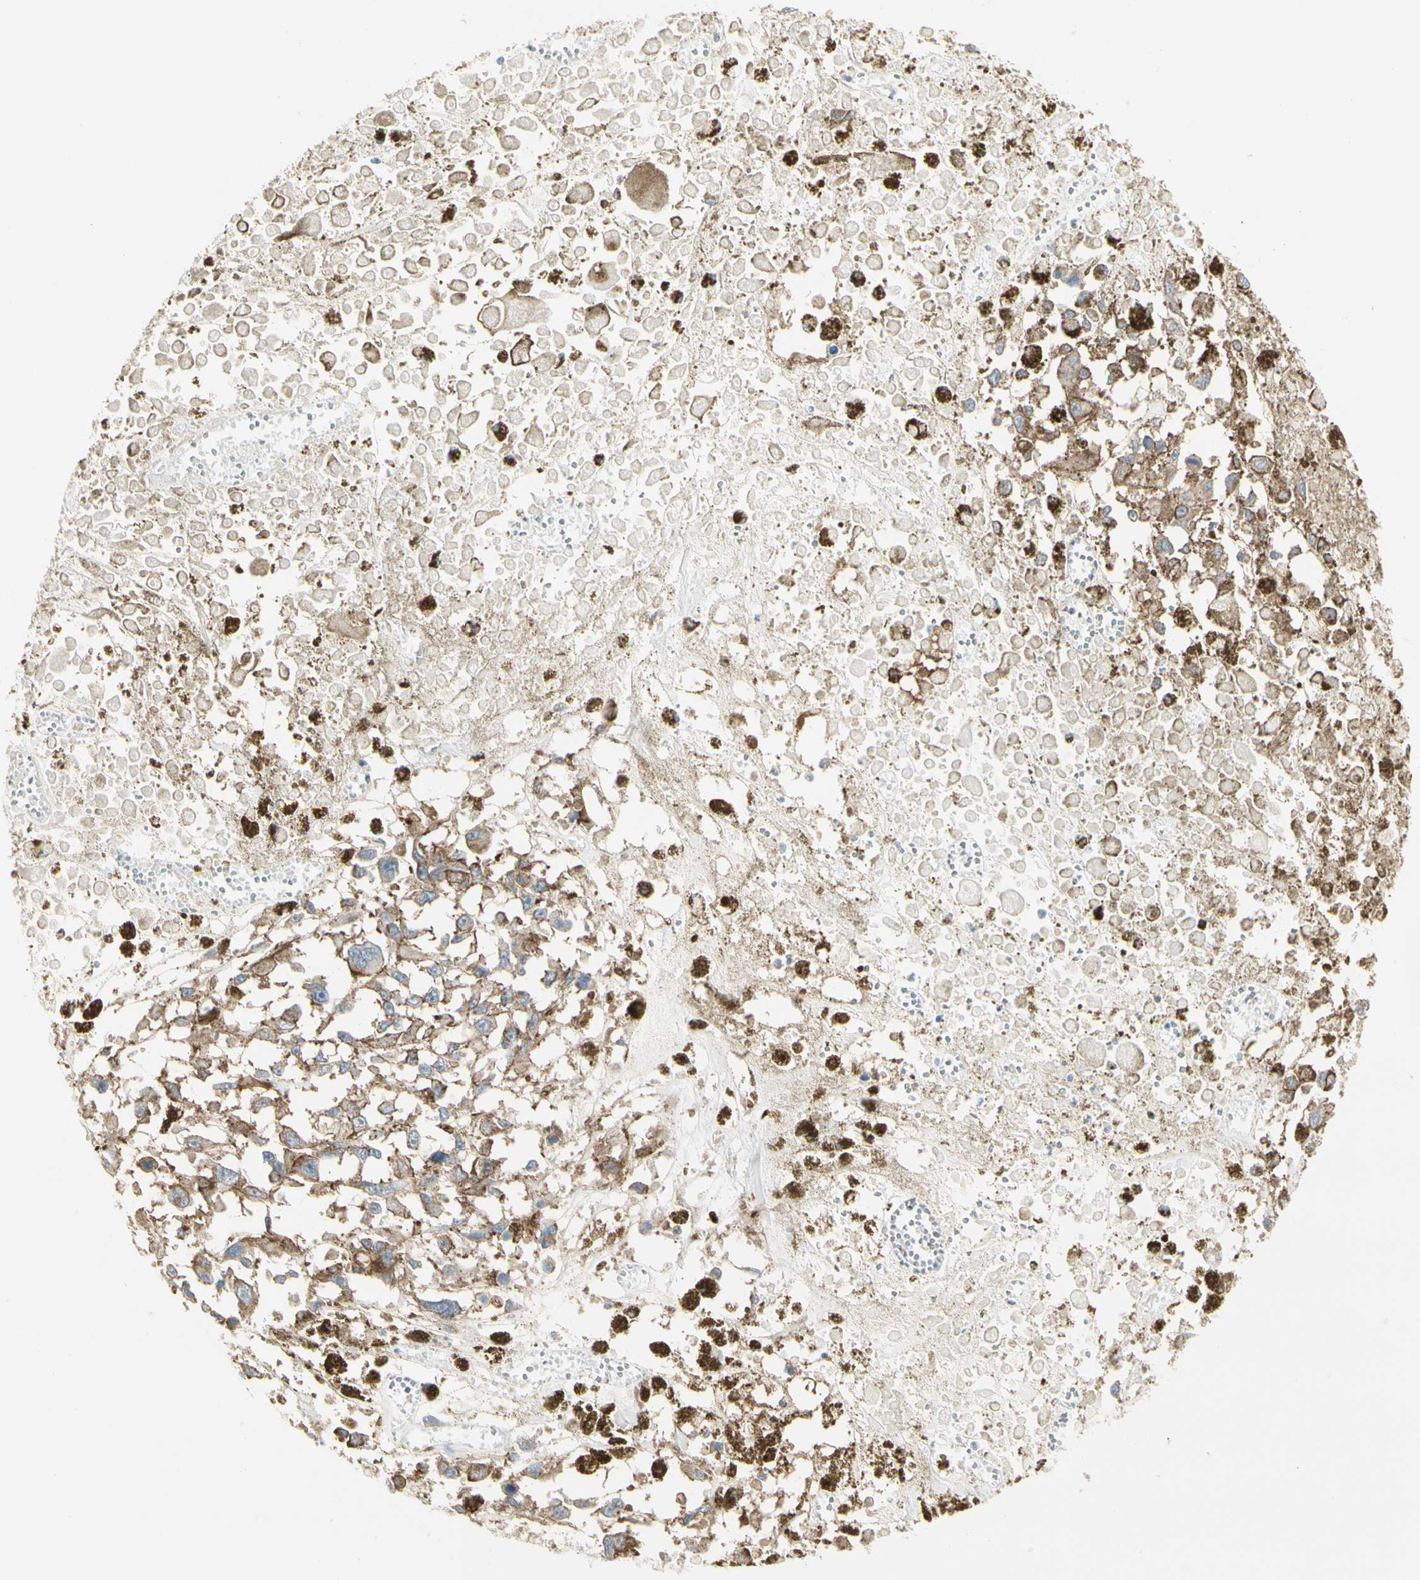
{"staining": {"intensity": "weak", "quantity": ">75%", "location": "cytoplasmic/membranous"}, "tissue": "melanoma", "cell_type": "Tumor cells", "image_type": "cancer", "snomed": [{"axis": "morphology", "description": "Malignant melanoma, Metastatic site"}, {"axis": "topography", "description": "Lymph node"}], "caption": "A high-resolution histopathology image shows IHC staining of malignant melanoma (metastatic site), which shows weak cytoplasmic/membranous positivity in about >75% of tumor cells.", "gene": "AGFG1", "patient": {"sex": "male", "age": 59}}